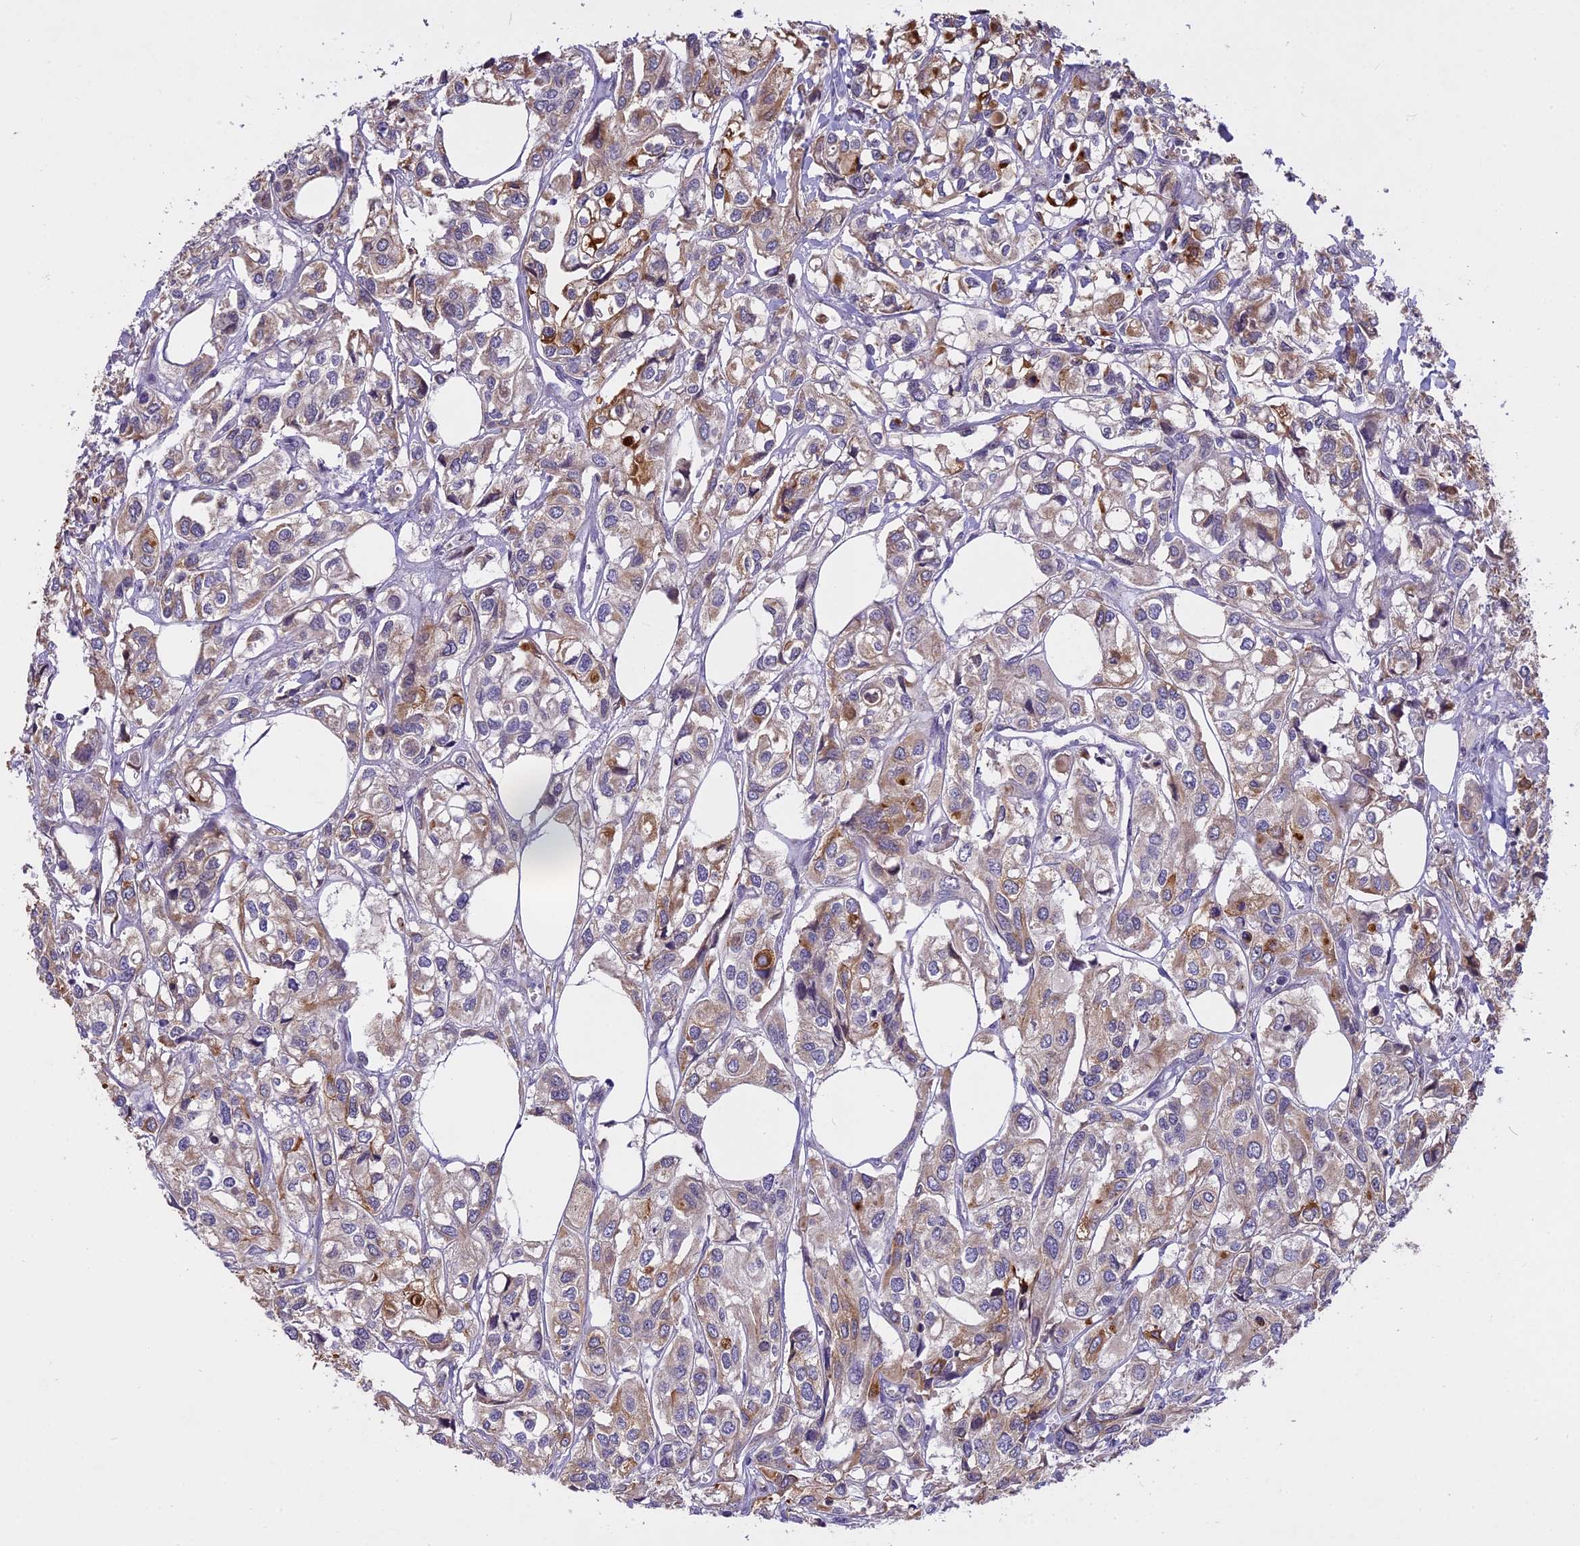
{"staining": {"intensity": "moderate", "quantity": "25%-75%", "location": "cytoplasmic/membranous"}, "tissue": "urothelial cancer", "cell_type": "Tumor cells", "image_type": "cancer", "snomed": [{"axis": "morphology", "description": "Urothelial carcinoma, High grade"}, {"axis": "topography", "description": "Urinary bladder"}], "caption": "Tumor cells demonstrate moderate cytoplasmic/membranous positivity in approximately 25%-75% of cells in high-grade urothelial carcinoma.", "gene": "WFDC2", "patient": {"sex": "male", "age": 67}}